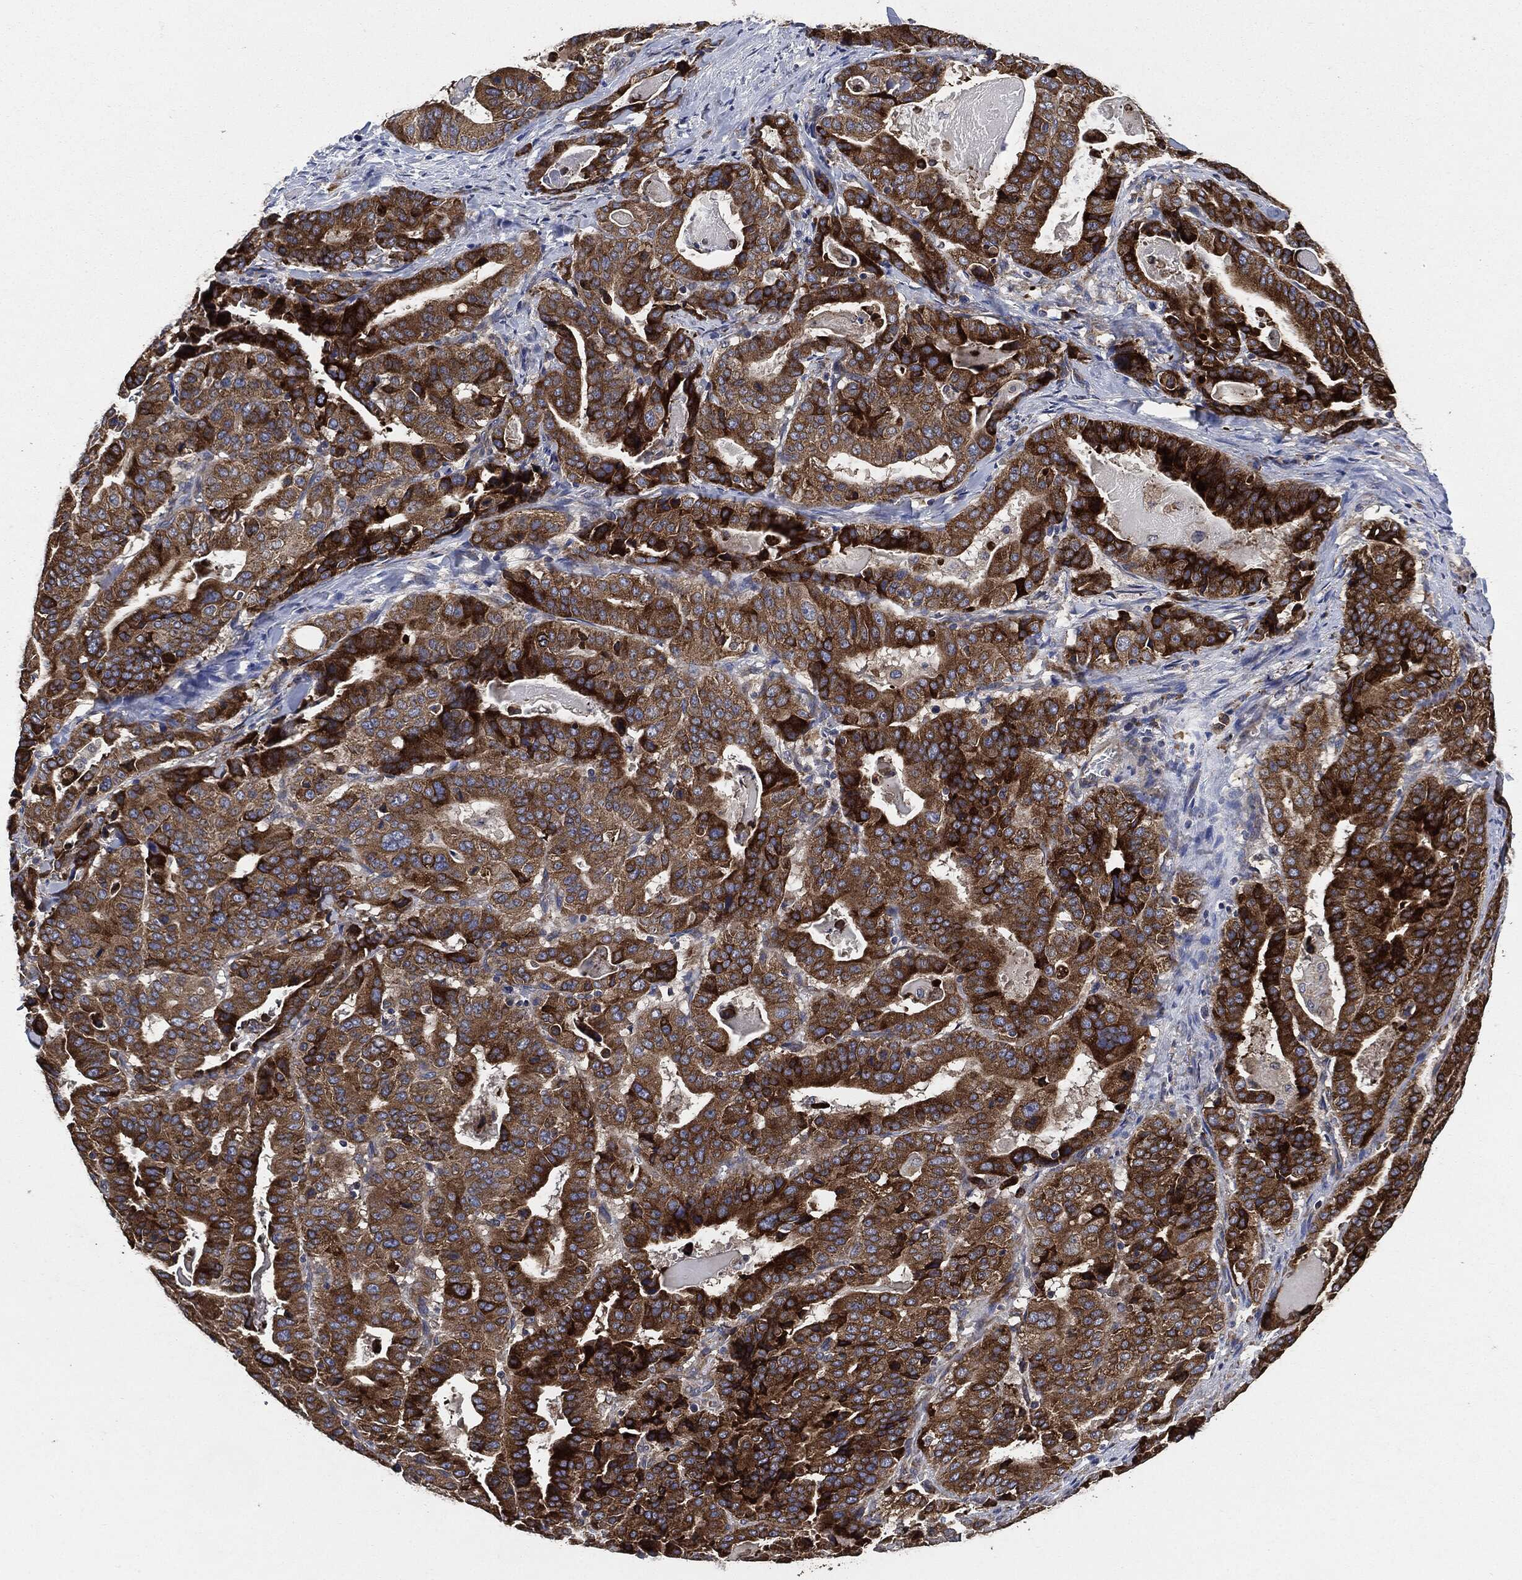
{"staining": {"intensity": "strong", "quantity": "25%-75%", "location": "cytoplasmic/membranous"}, "tissue": "stomach cancer", "cell_type": "Tumor cells", "image_type": "cancer", "snomed": [{"axis": "morphology", "description": "Adenocarcinoma, NOS"}, {"axis": "topography", "description": "Stomach"}], "caption": "Immunohistochemical staining of adenocarcinoma (stomach) reveals high levels of strong cytoplasmic/membranous protein expression in about 25%-75% of tumor cells.", "gene": "STK3", "patient": {"sex": "male", "age": 48}}